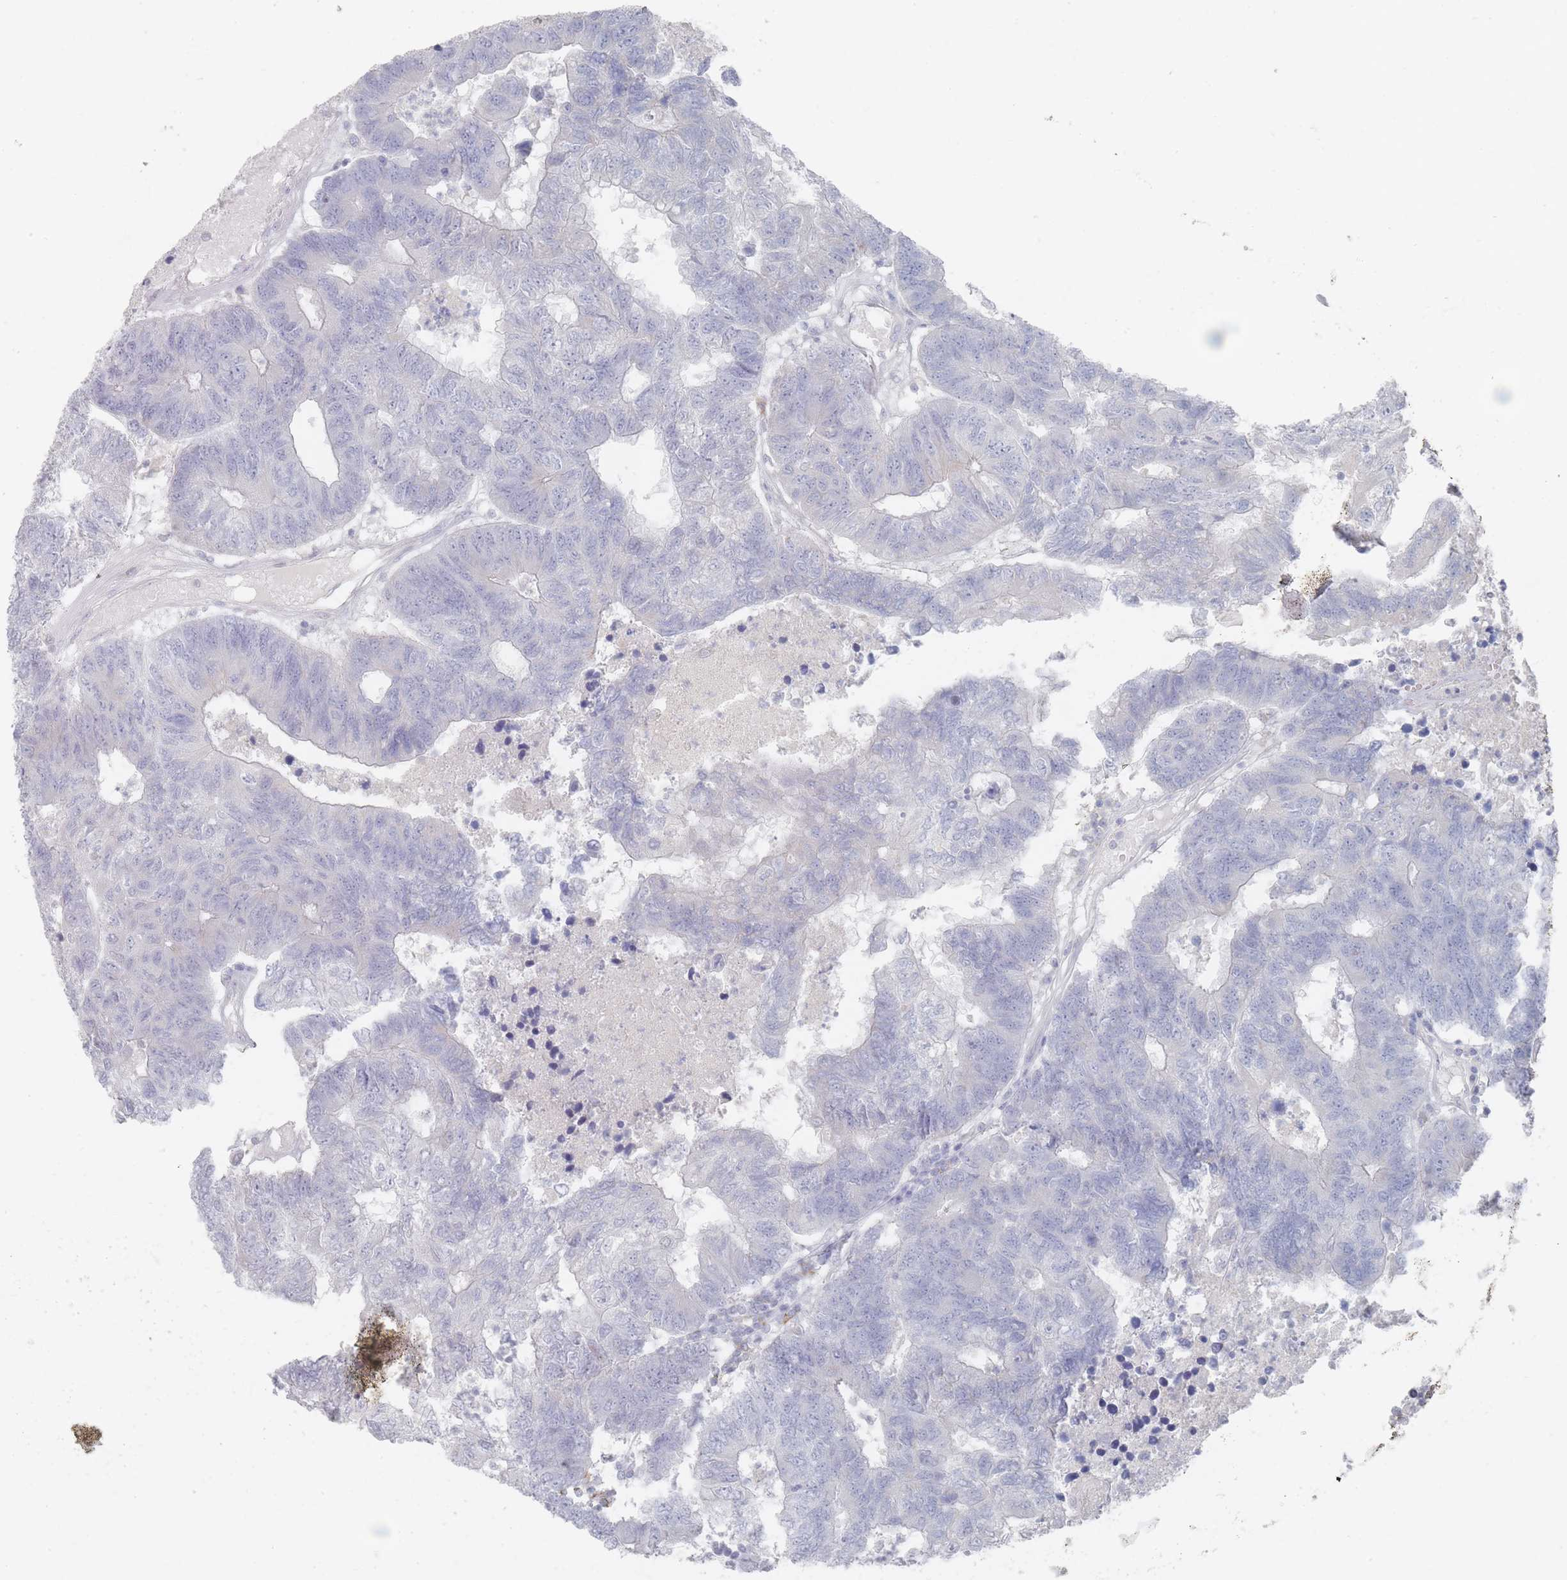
{"staining": {"intensity": "negative", "quantity": "none", "location": "none"}, "tissue": "colorectal cancer", "cell_type": "Tumor cells", "image_type": "cancer", "snomed": [{"axis": "morphology", "description": "Adenocarcinoma, NOS"}, {"axis": "topography", "description": "Colon"}], "caption": "High magnification brightfield microscopy of colorectal cancer (adenocarcinoma) stained with DAB (3,3'-diaminobenzidine) (brown) and counterstained with hematoxylin (blue): tumor cells show no significant expression.", "gene": "CD37", "patient": {"sex": "female", "age": 48}}